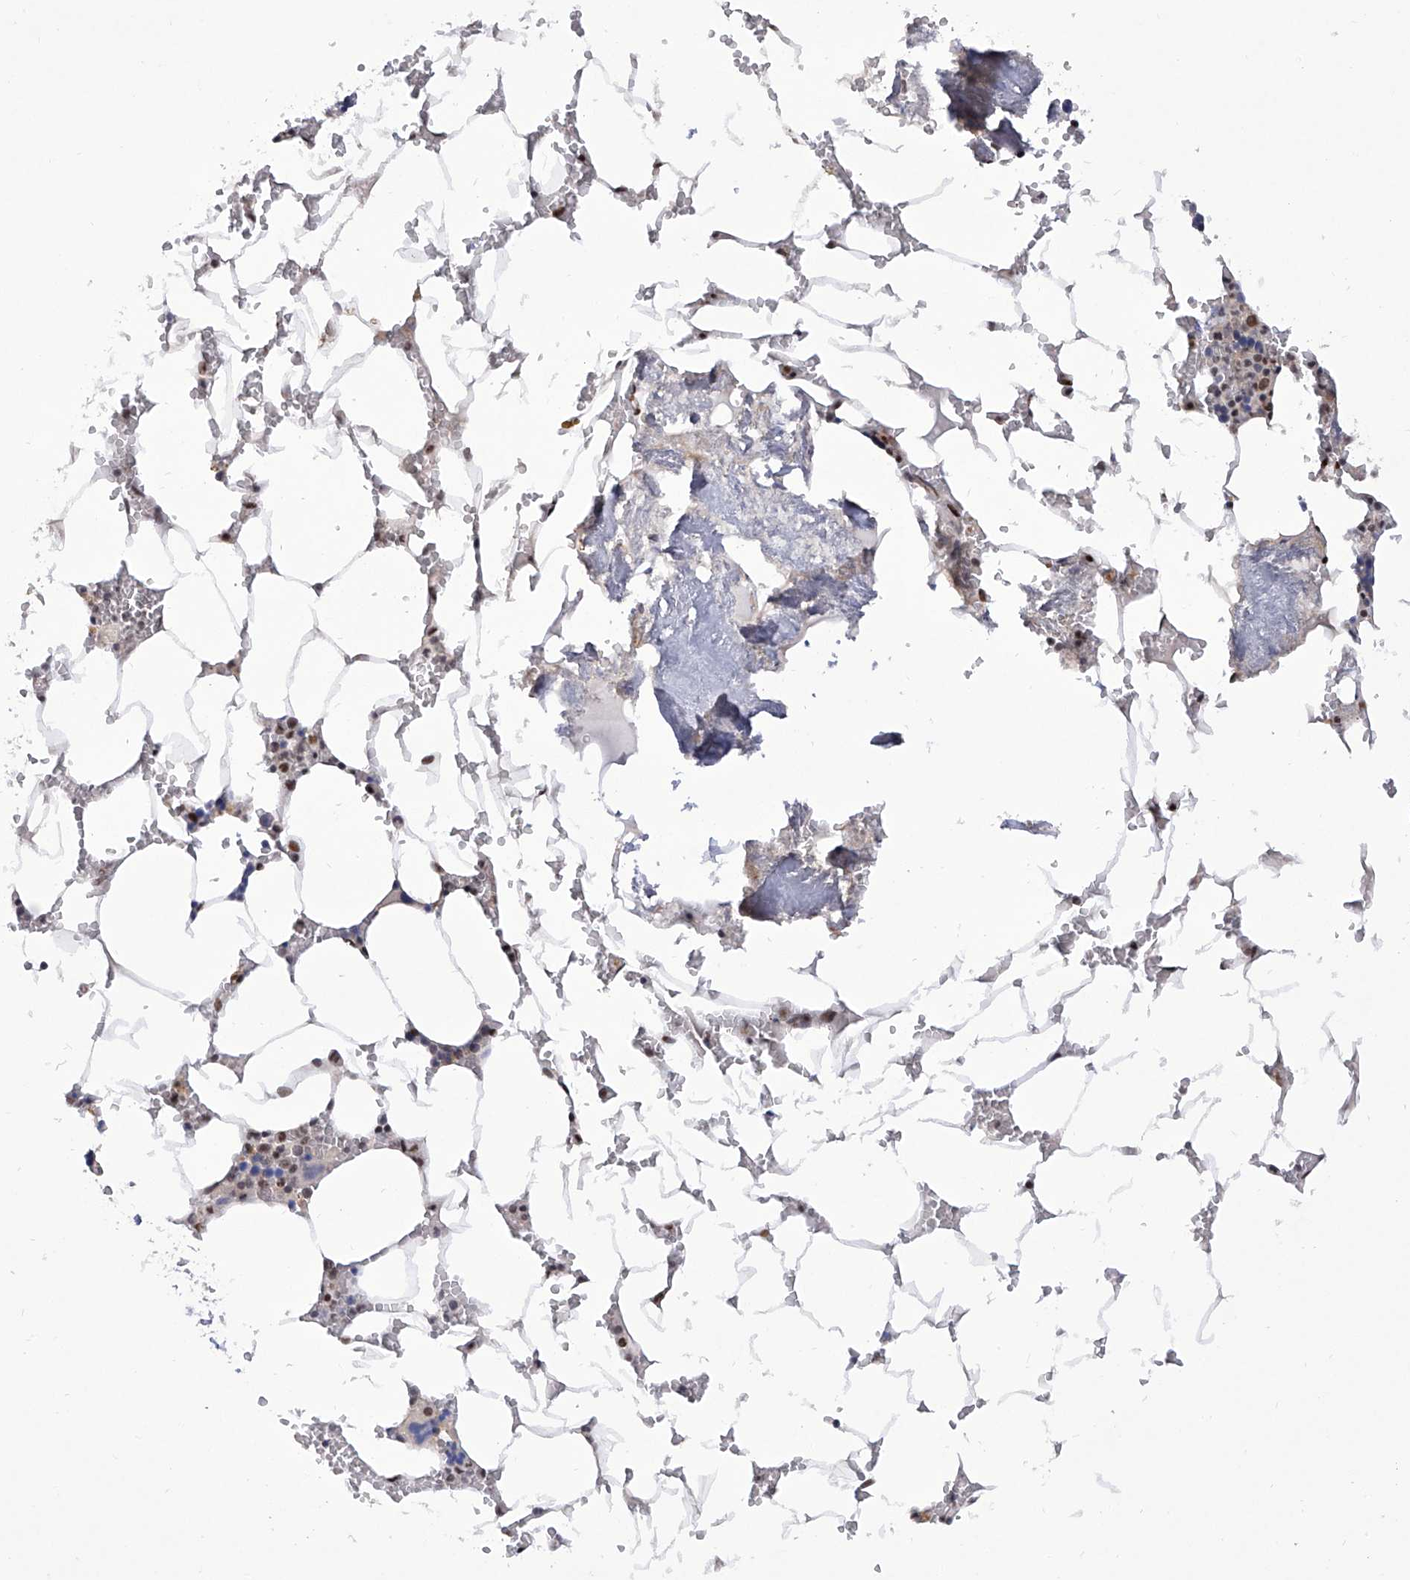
{"staining": {"intensity": "weak", "quantity": "25%-75%", "location": "nuclear"}, "tissue": "bone marrow", "cell_type": "Hematopoietic cells", "image_type": "normal", "snomed": [{"axis": "morphology", "description": "Normal tissue, NOS"}, {"axis": "topography", "description": "Bone marrow"}], "caption": "Immunohistochemical staining of unremarkable human bone marrow shows weak nuclear protein expression in approximately 25%-75% of hematopoietic cells. The protein is shown in brown color, while the nuclei are stained blue.", "gene": "RAD54L", "patient": {"sex": "male", "age": 70}}